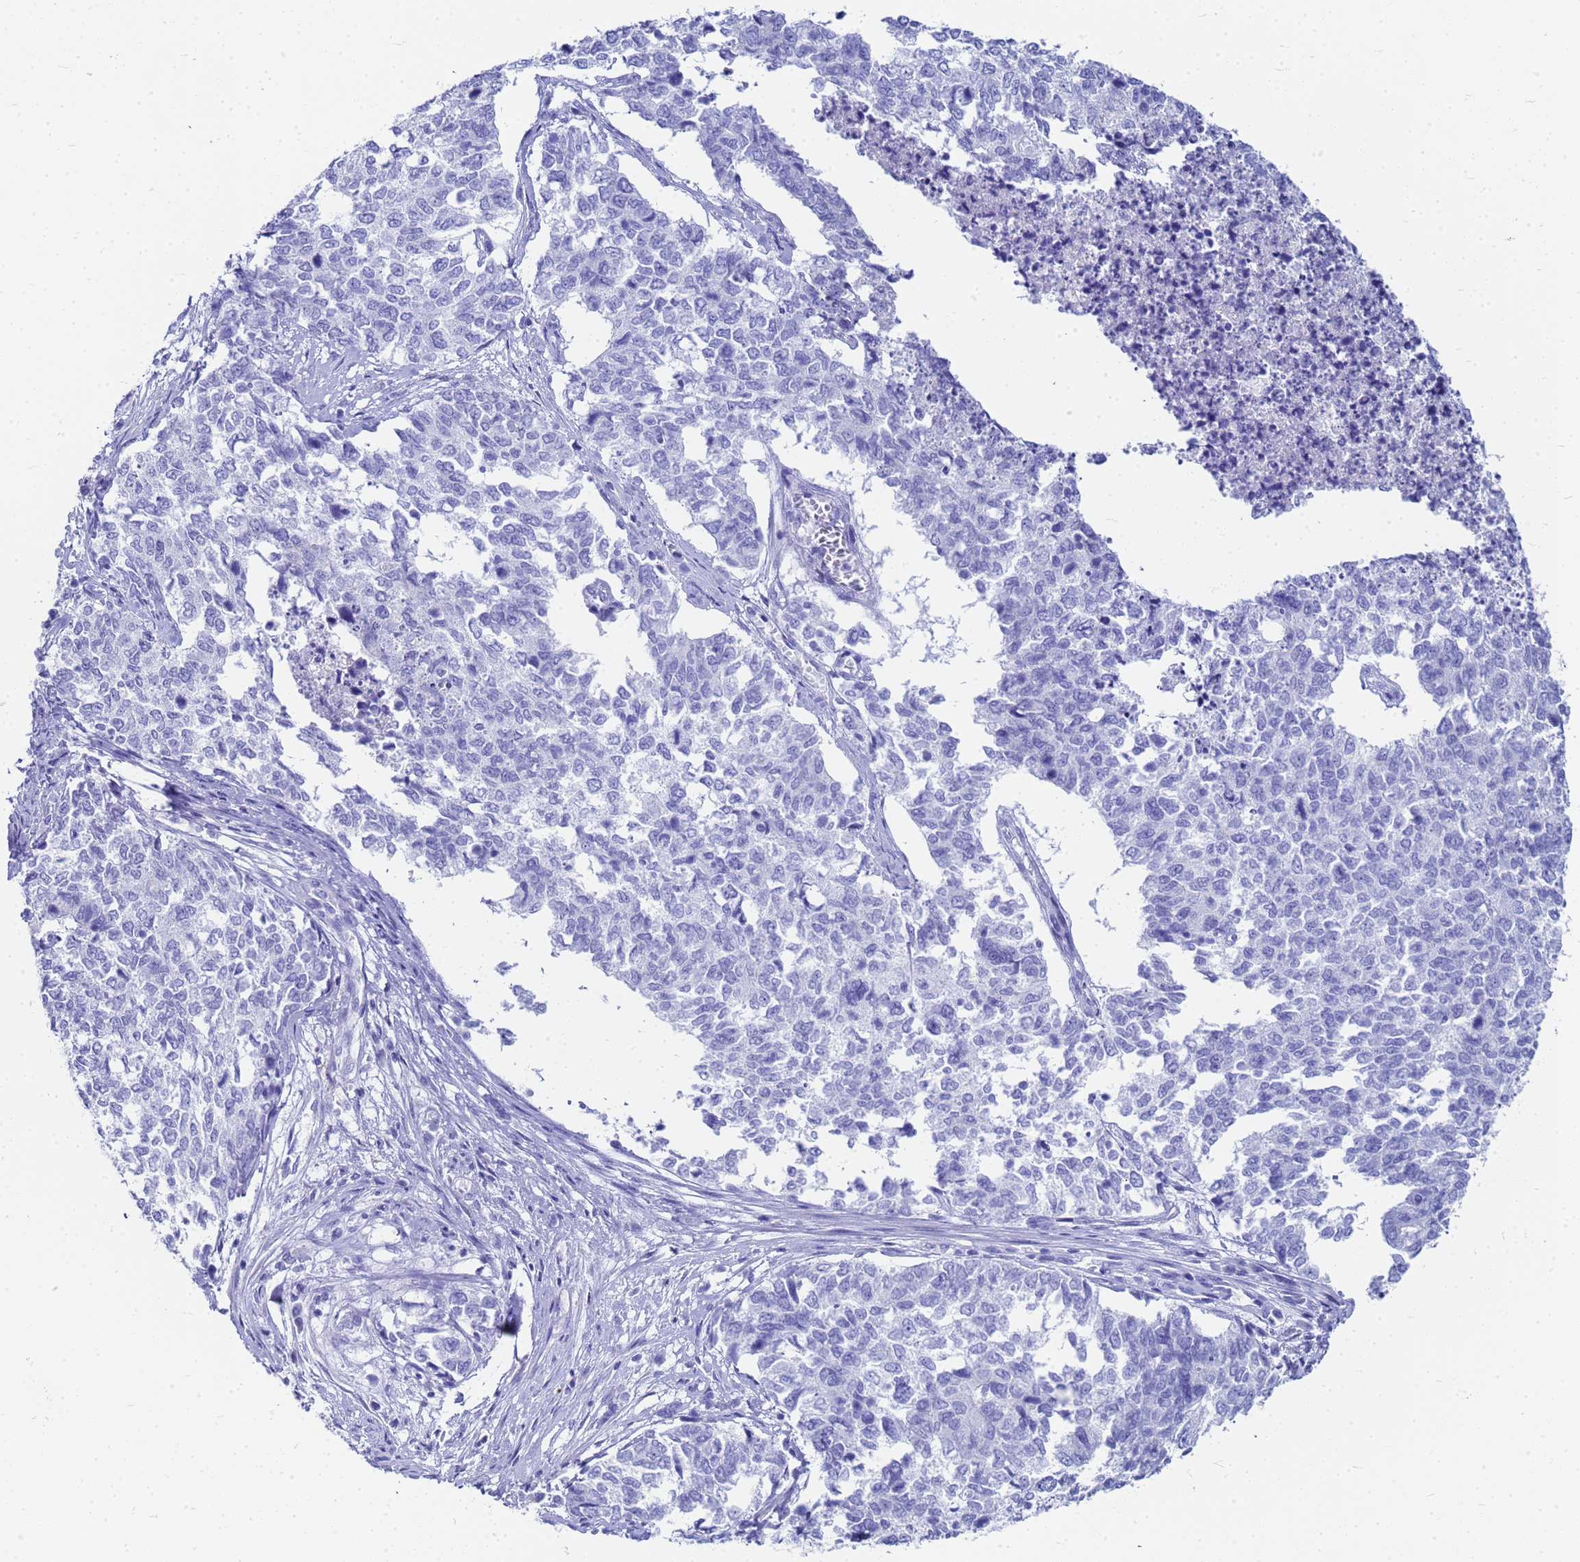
{"staining": {"intensity": "negative", "quantity": "none", "location": "none"}, "tissue": "cervical cancer", "cell_type": "Tumor cells", "image_type": "cancer", "snomed": [{"axis": "morphology", "description": "Squamous cell carcinoma, NOS"}, {"axis": "topography", "description": "Cervix"}], "caption": "The IHC image has no significant staining in tumor cells of cervical squamous cell carcinoma tissue. (DAB immunohistochemistry with hematoxylin counter stain).", "gene": "CKB", "patient": {"sex": "female", "age": 63}}